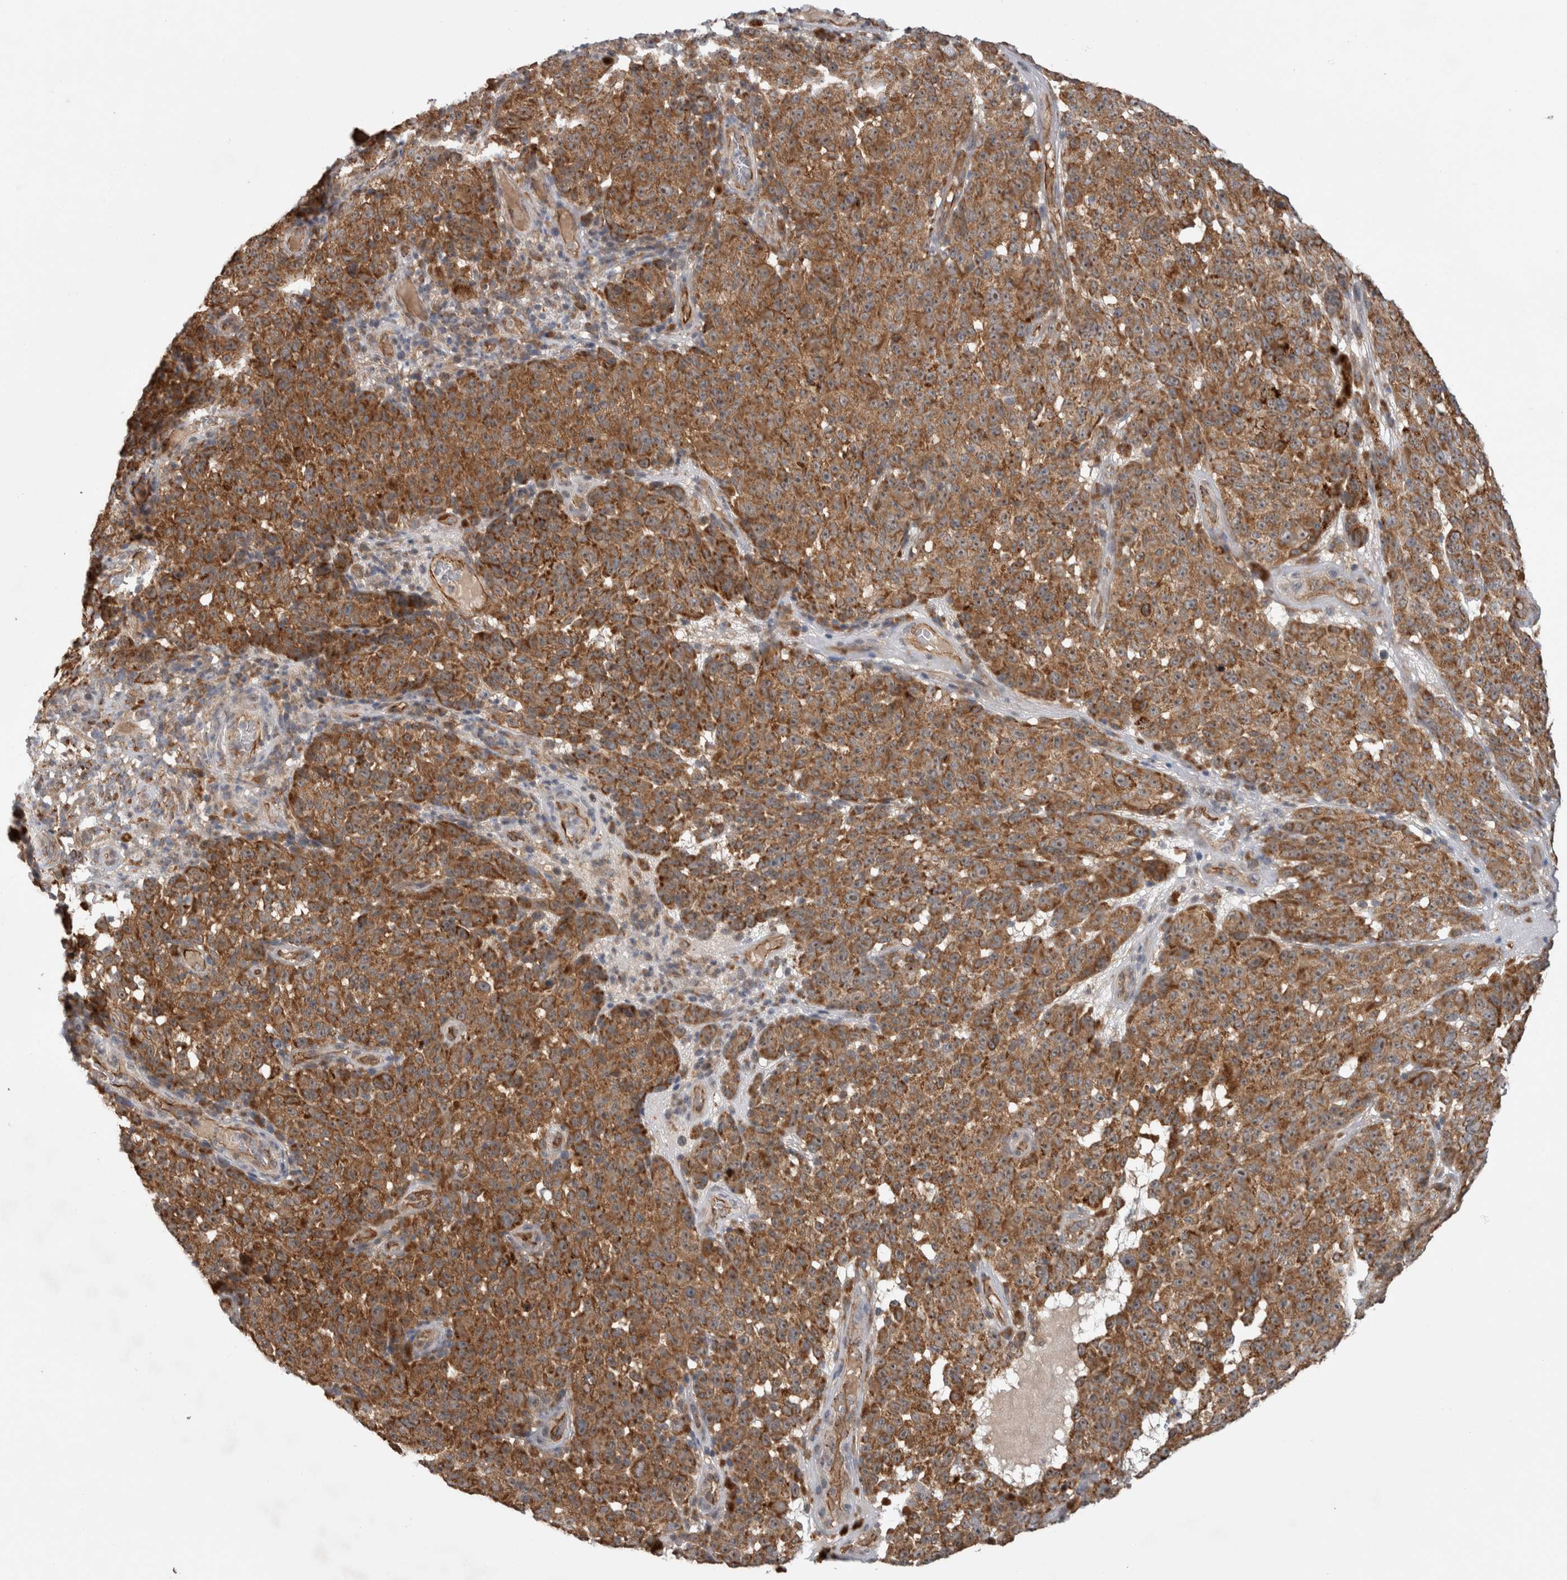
{"staining": {"intensity": "moderate", "quantity": ">75%", "location": "cytoplasmic/membranous"}, "tissue": "melanoma", "cell_type": "Tumor cells", "image_type": "cancer", "snomed": [{"axis": "morphology", "description": "Malignant melanoma, NOS"}, {"axis": "topography", "description": "Skin"}], "caption": "This micrograph exhibits malignant melanoma stained with IHC to label a protein in brown. The cytoplasmic/membranous of tumor cells show moderate positivity for the protein. Nuclei are counter-stained blue.", "gene": "ADGRL3", "patient": {"sex": "female", "age": 82}}